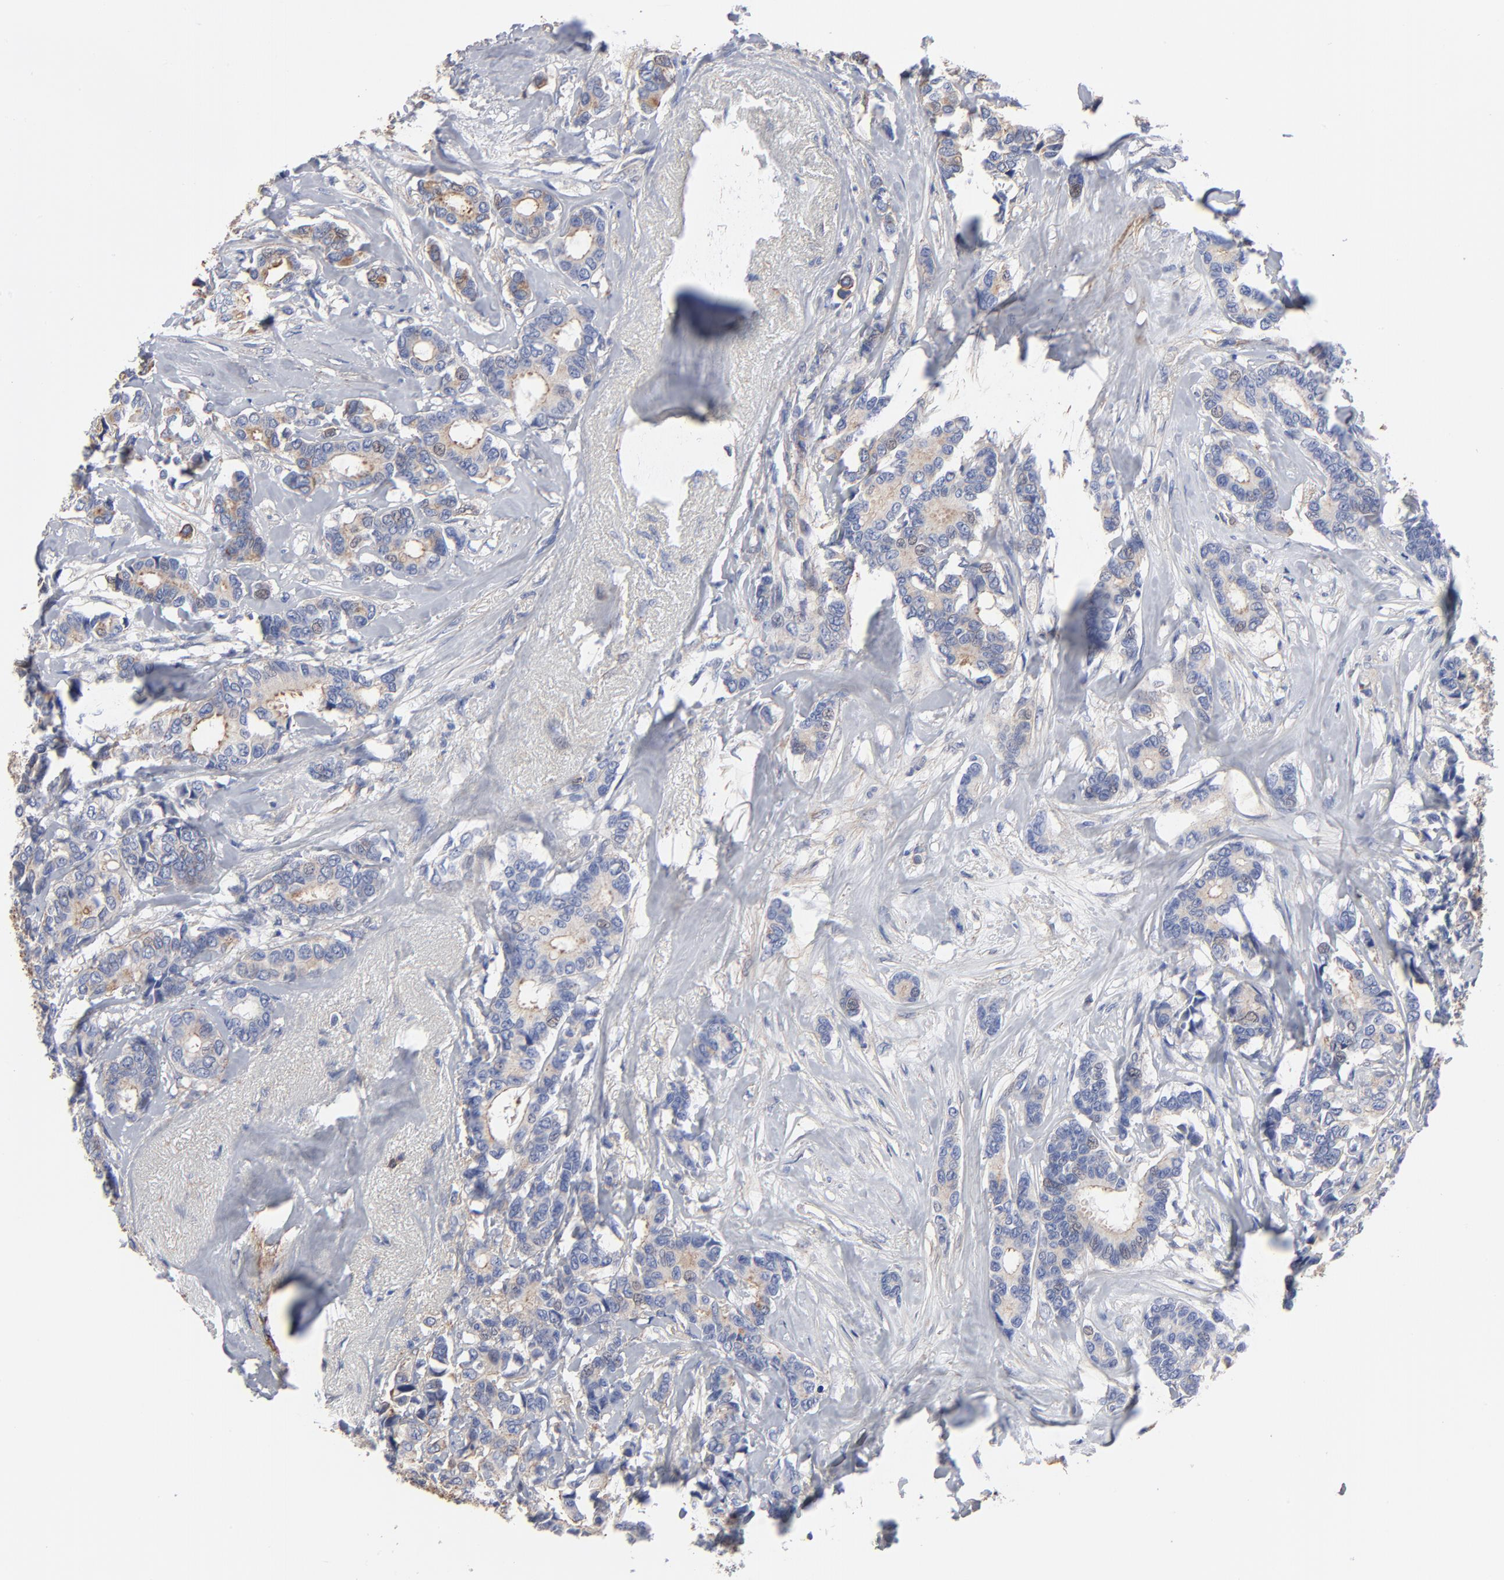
{"staining": {"intensity": "weak", "quantity": "25%-75%", "location": "cytoplasmic/membranous"}, "tissue": "breast cancer", "cell_type": "Tumor cells", "image_type": "cancer", "snomed": [{"axis": "morphology", "description": "Duct carcinoma"}, {"axis": "topography", "description": "Breast"}], "caption": "Weak cytoplasmic/membranous staining is present in about 25%-75% of tumor cells in breast cancer.", "gene": "ACTA2", "patient": {"sex": "female", "age": 87}}